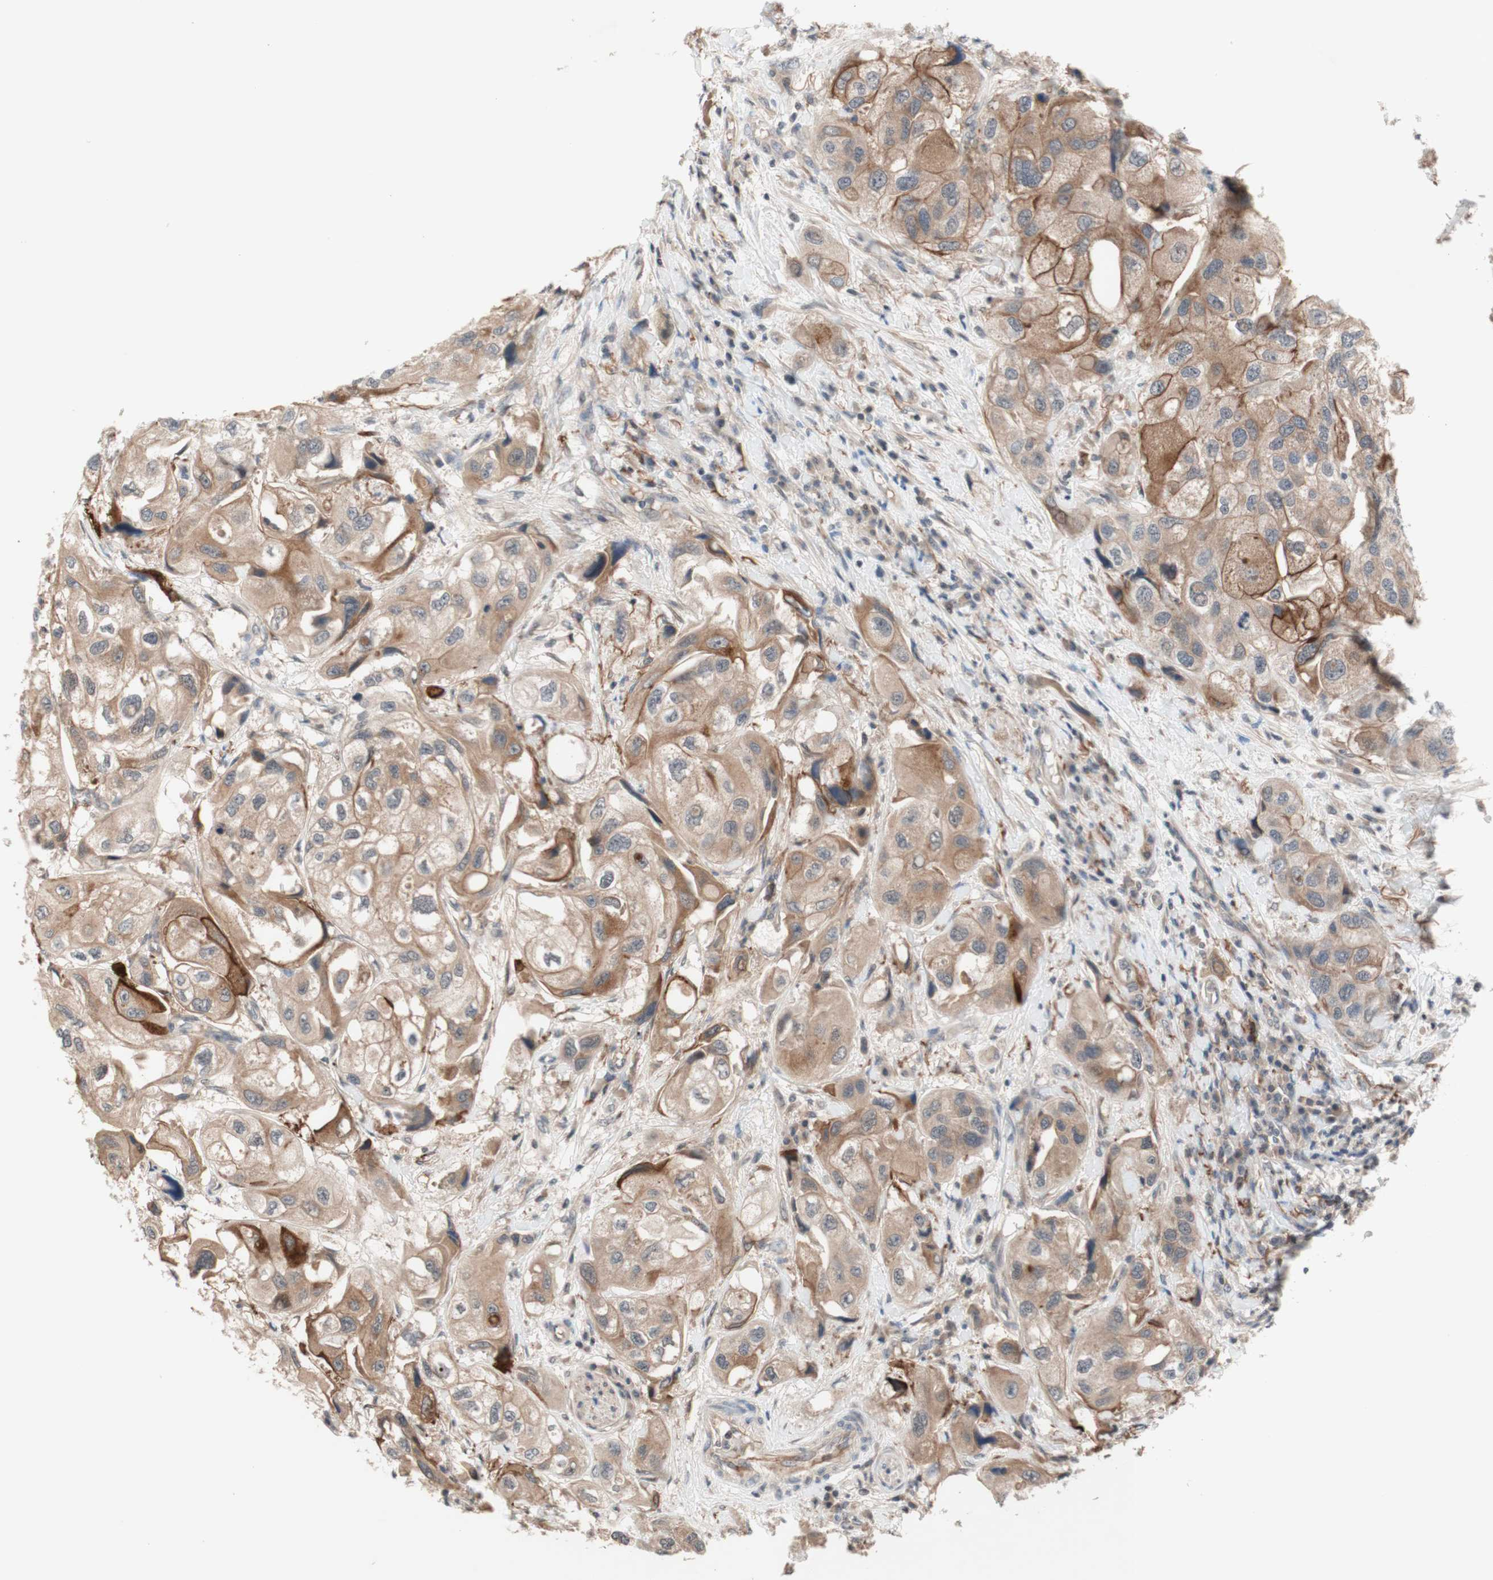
{"staining": {"intensity": "moderate", "quantity": ">75%", "location": "cytoplasmic/membranous"}, "tissue": "urothelial cancer", "cell_type": "Tumor cells", "image_type": "cancer", "snomed": [{"axis": "morphology", "description": "Urothelial carcinoma, High grade"}, {"axis": "topography", "description": "Urinary bladder"}], "caption": "Moderate cytoplasmic/membranous staining is present in approximately >75% of tumor cells in urothelial carcinoma (high-grade).", "gene": "CD55", "patient": {"sex": "female", "age": 64}}